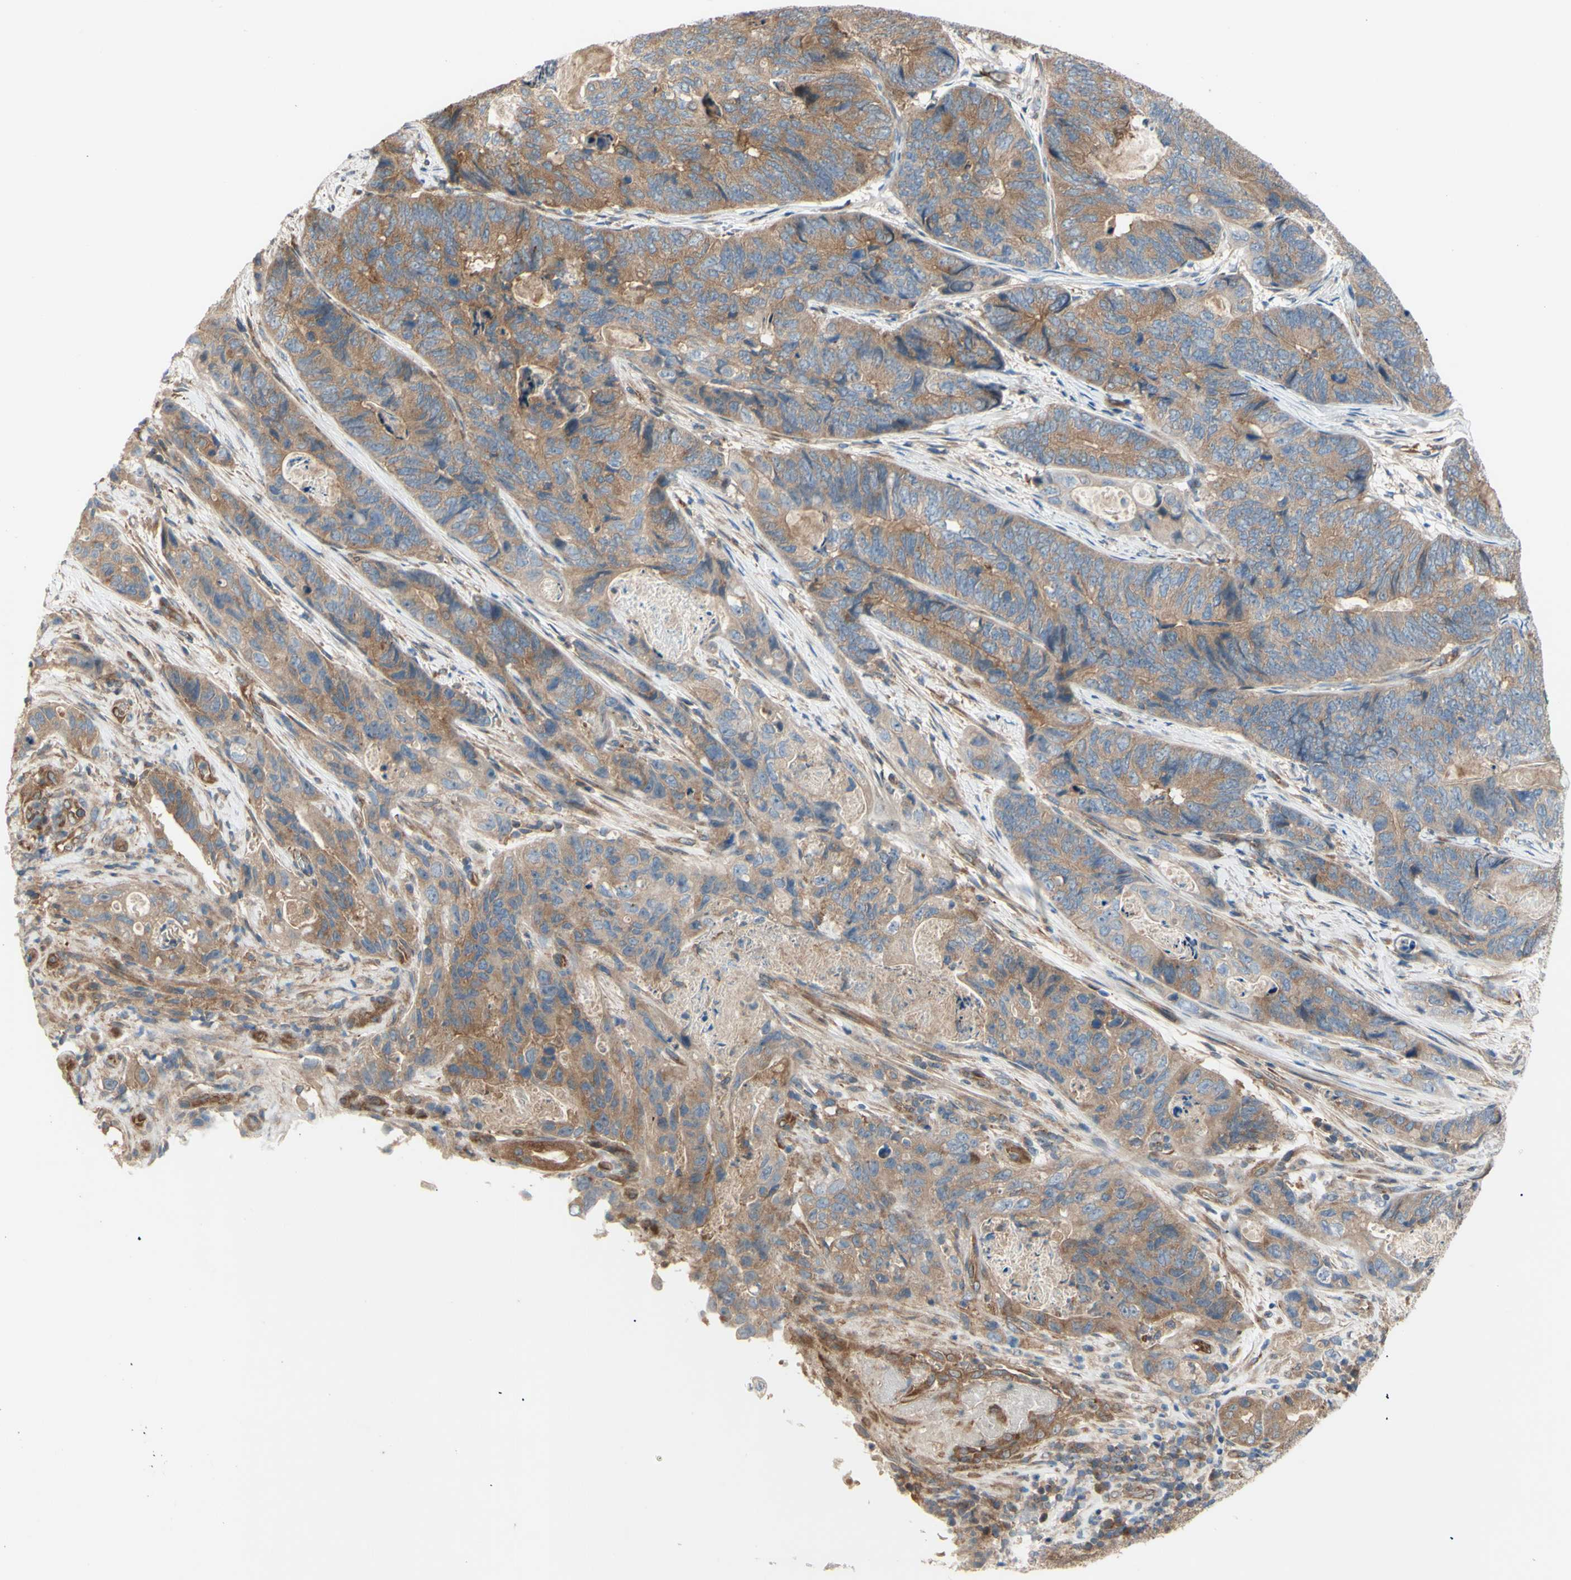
{"staining": {"intensity": "moderate", "quantity": ">75%", "location": "cytoplasmic/membranous"}, "tissue": "stomach cancer", "cell_type": "Tumor cells", "image_type": "cancer", "snomed": [{"axis": "morphology", "description": "Adenocarcinoma, NOS"}, {"axis": "topography", "description": "Stomach"}], "caption": "A brown stain labels moderate cytoplasmic/membranous staining of a protein in human adenocarcinoma (stomach) tumor cells.", "gene": "DYNLRB1", "patient": {"sex": "female", "age": 89}}